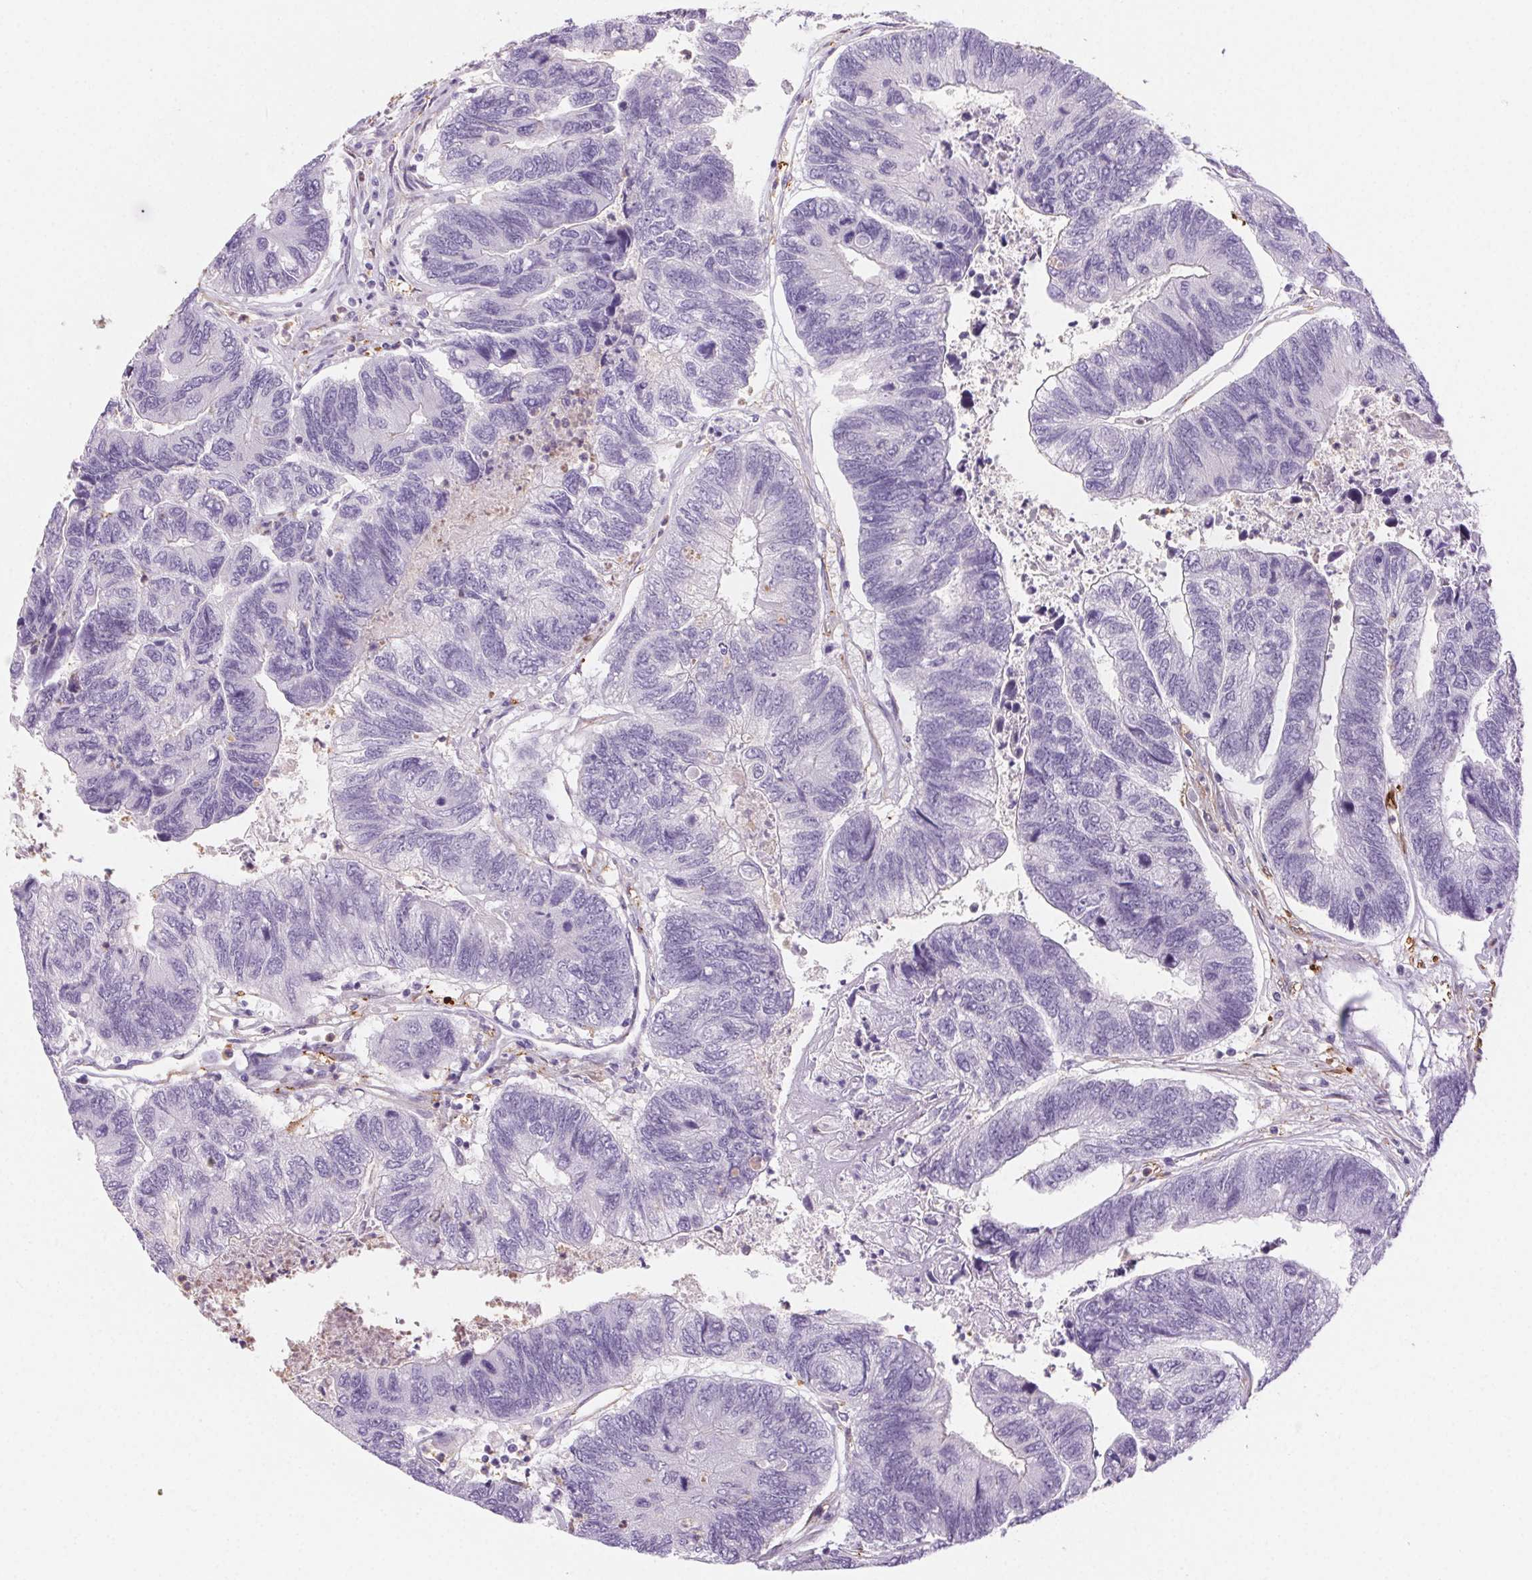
{"staining": {"intensity": "negative", "quantity": "none", "location": "none"}, "tissue": "colorectal cancer", "cell_type": "Tumor cells", "image_type": "cancer", "snomed": [{"axis": "morphology", "description": "Adenocarcinoma, NOS"}, {"axis": "topography", "description": "Colon"}], "caption": "High magnification brightfield microscopy of adenocarcinoma (colorectal) stained with DAB (3,3'-diaminobenzidine) (brown) and counterstained with hematoxylin (blue): tumor cells show no significant positivity.", "gene": "GPX8", "patient": {"sex": "female", "age": 67}}